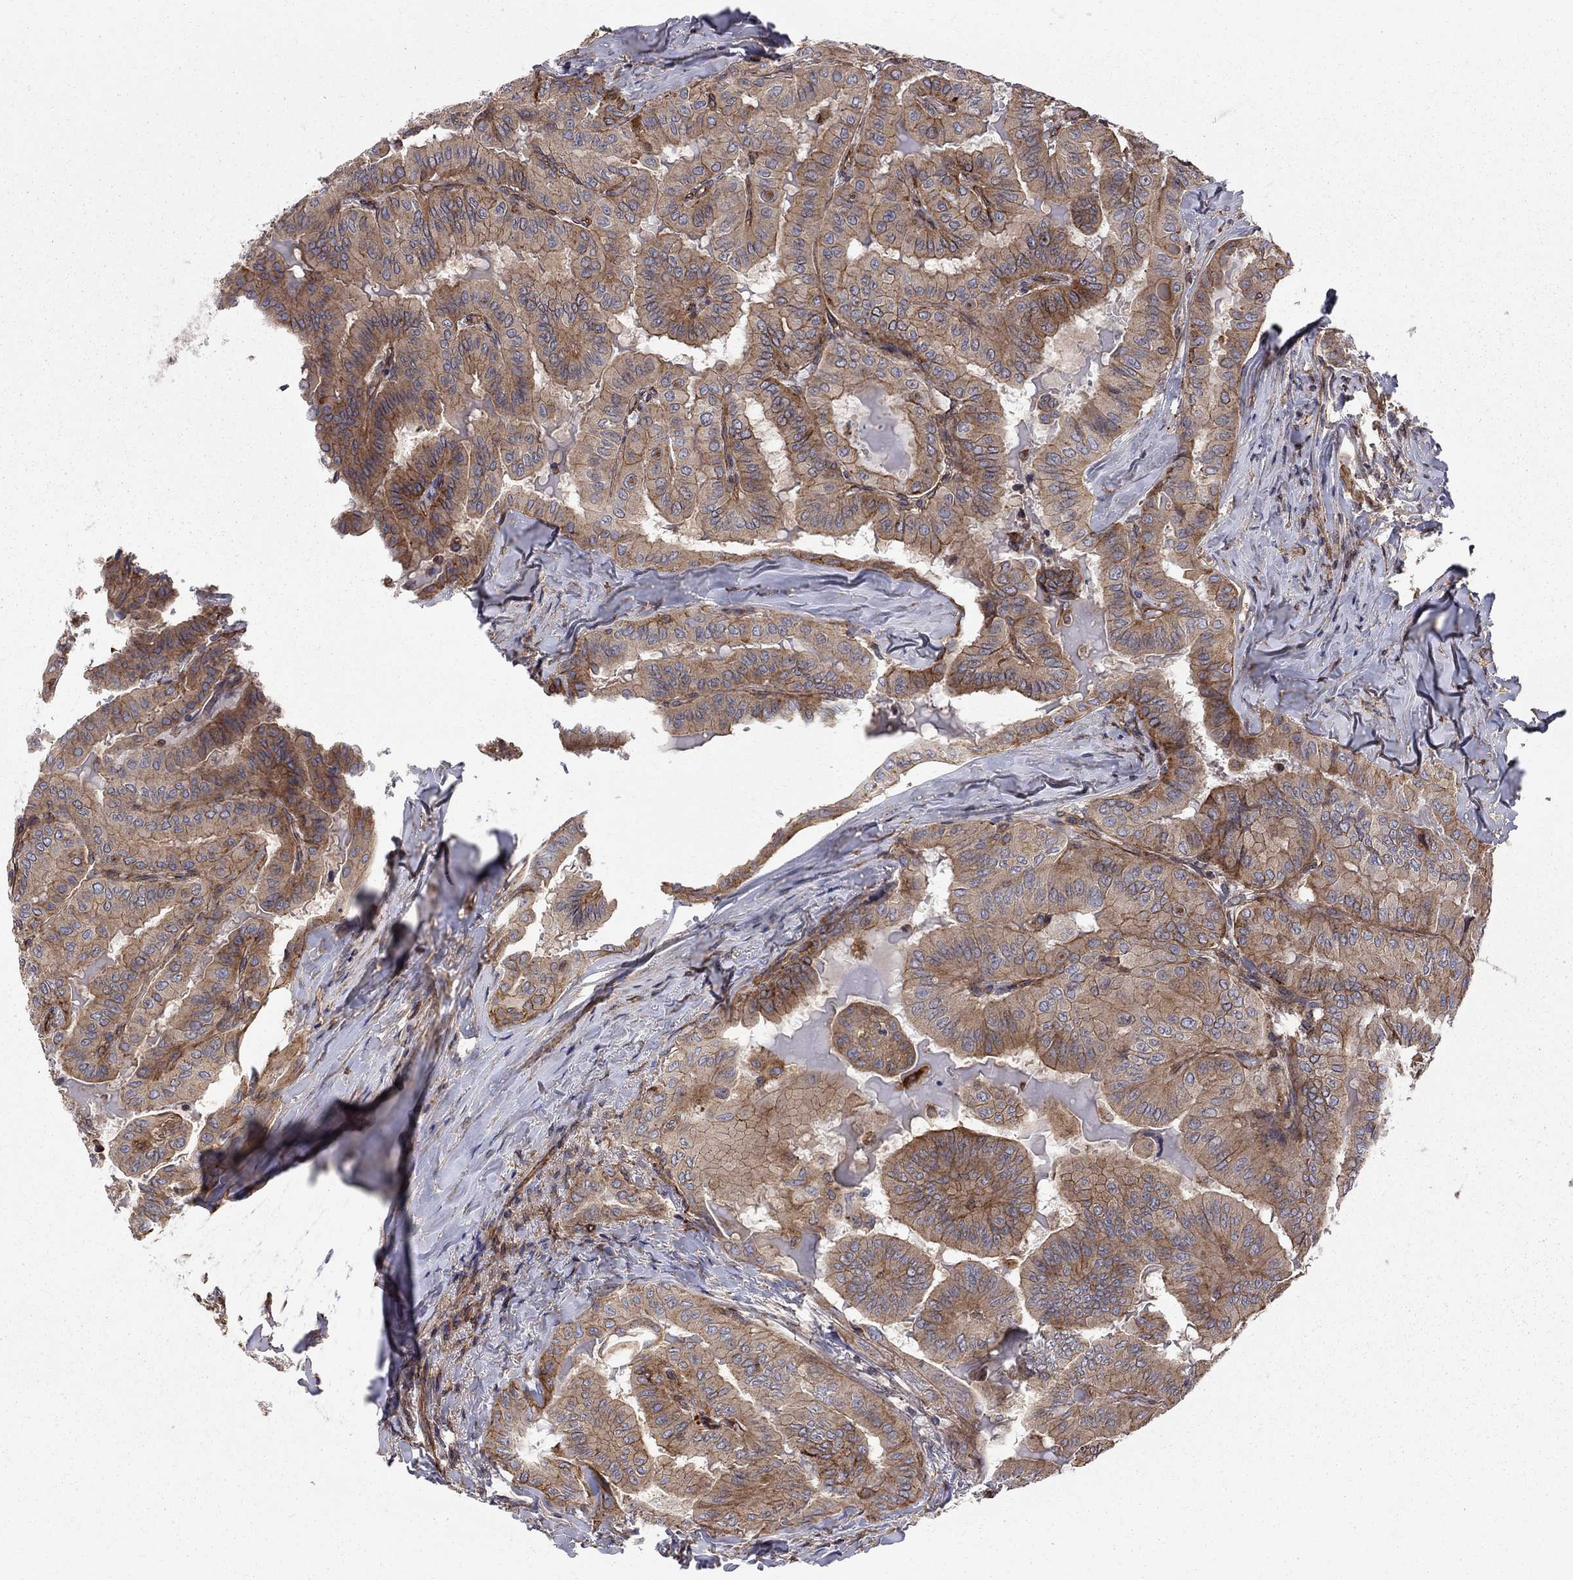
{"staining": {"intensity": "strong", "quantity": ">75%", "location": "cytoplasmic/membranous"}, "tissue": "thyroid cancer", "cell_type": "Tumor cells", "image_type": "cancer", "snomed": [{"axis": "morphology", "description": "Papillary adenocarcinoma, NOS"}, {"axis": "topography", "description": "Thyroid gland"}], "caption": "Thyroid papillary adenocarcinoma stained with immunohistochemistry exhibits strong cytoplasmic/membranous expression in about >75% of tumor cells.", "gene": "RASEF", "patient": {"sex": "female", "age": 68}}